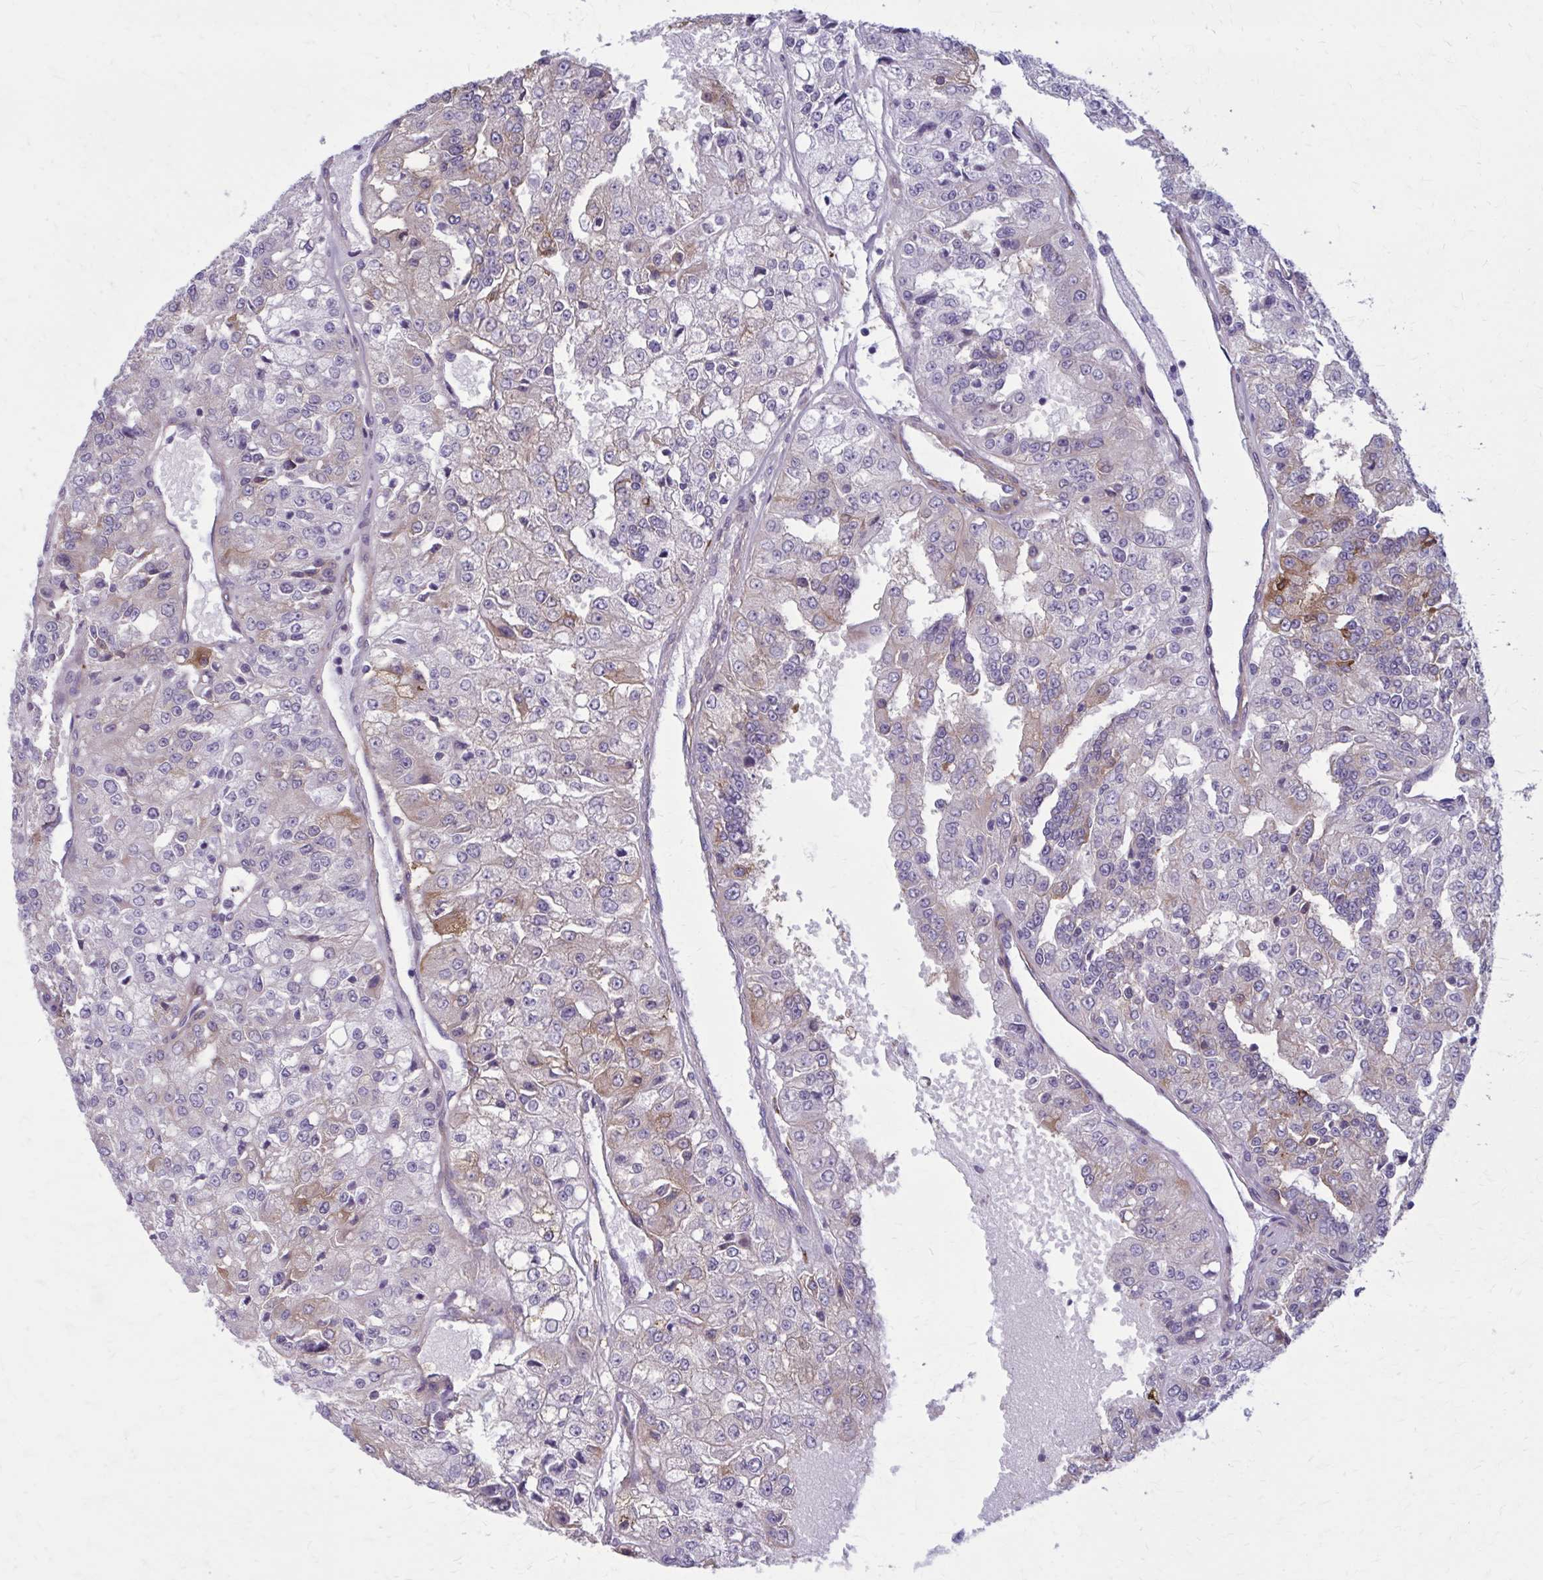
{"staining": {"intensity": "weak", "quantity": "<25%", "location": "cytoplasmic/membranous"}, "tissue": "renal cancer", "cell_type": "Tumor cells", "image_type": "cancer", "snomed": [{"axis": "morphology", "description": "Adenocarcinoma, NOS"}, {"axis": "topography", "description": "Kidney"}], "caption": "Immunohistochemistry histopathology image of neoplastic tissue: human renal adenocarcinoma stained with DAB (3,3'-diaminobenzidine) reveals no significant protein staining in tumor cells. Nuclei are stained in blue.", "gene": "AKAP12", "patient": {"sex": "female", "age": 63}}